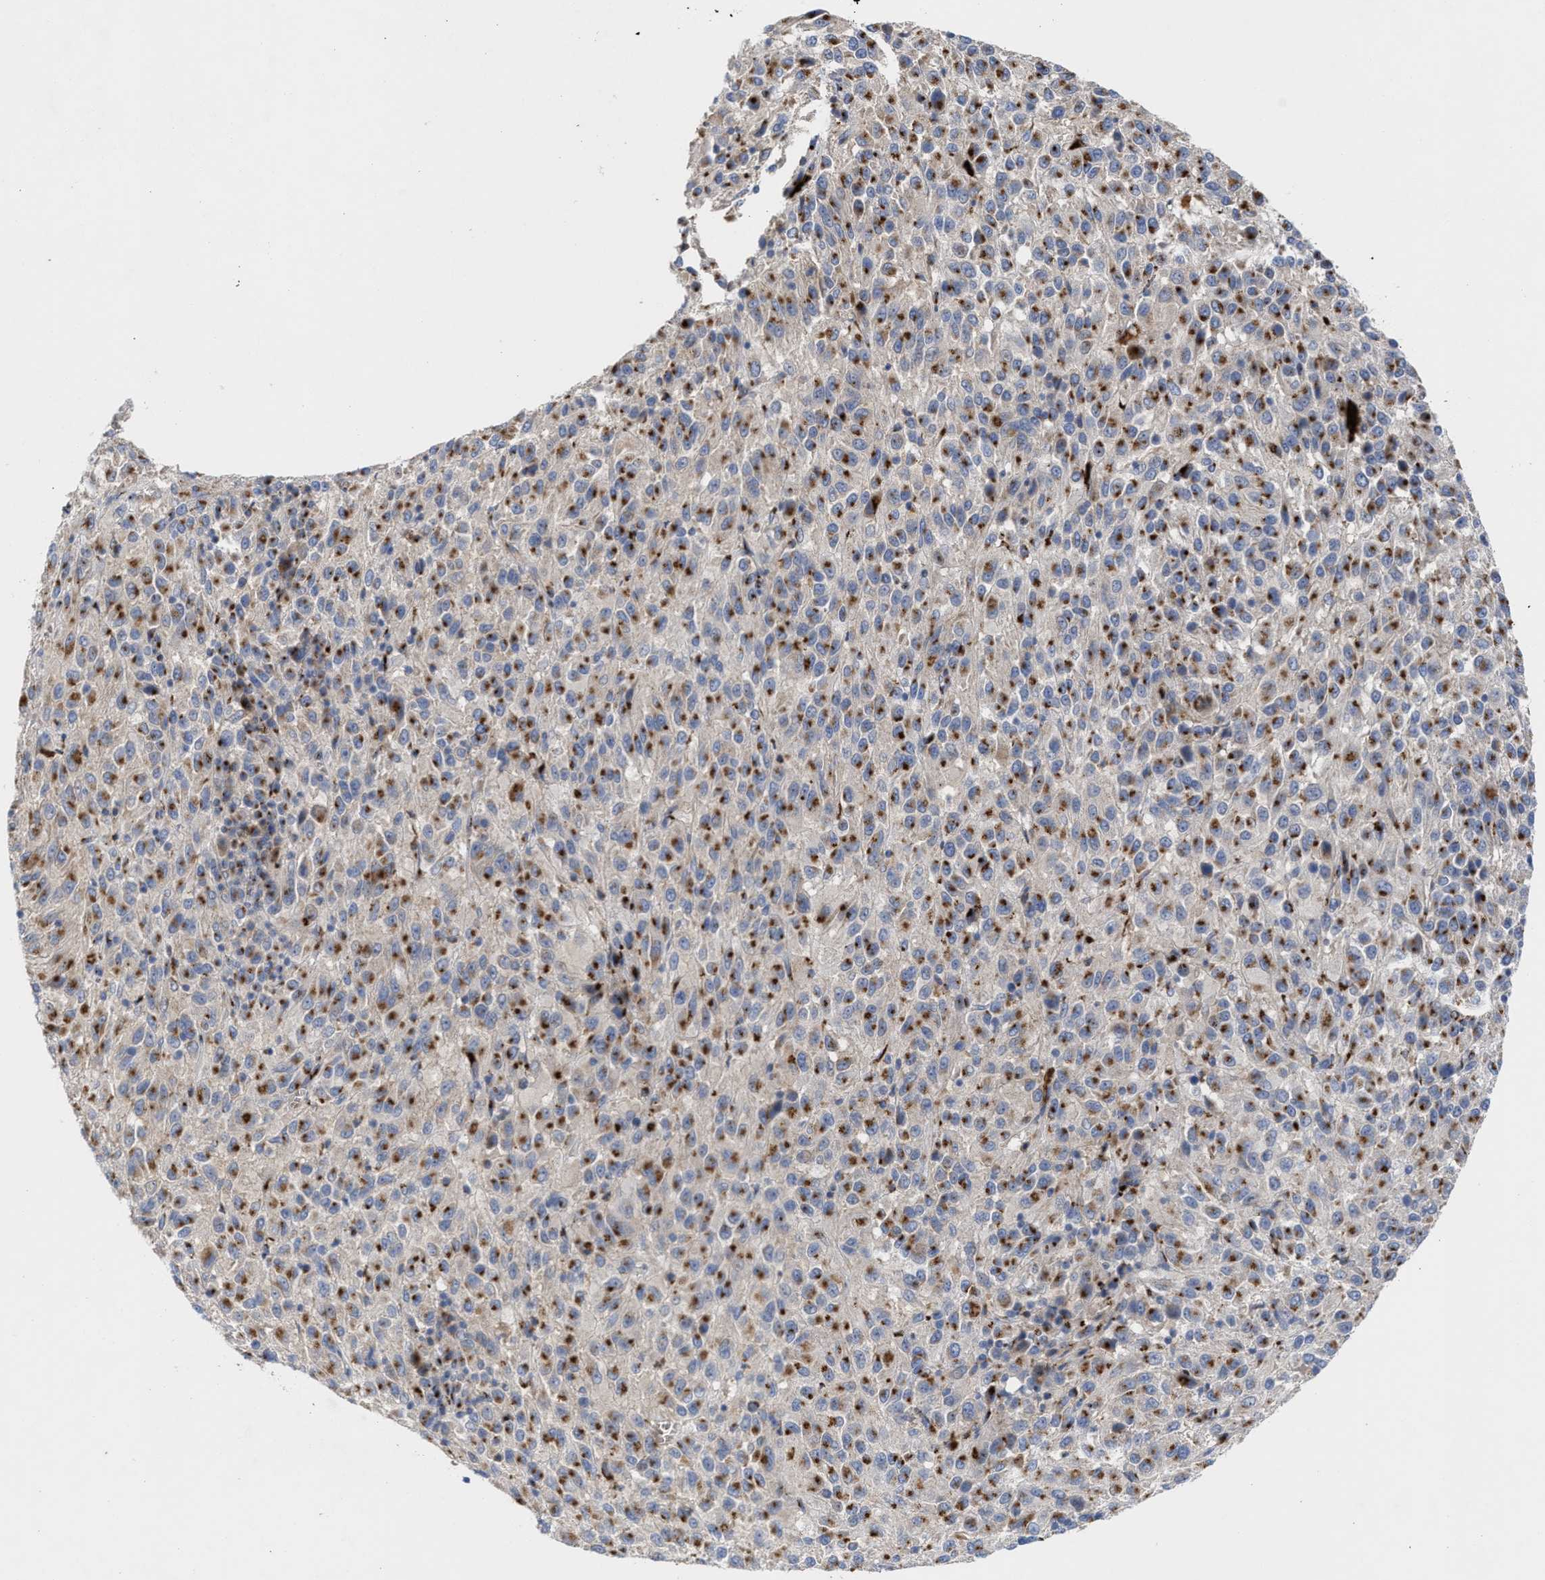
{"staining": {"intensity": "strong", "quantity": ">75%", "location": "cytoplasmic/membranous"}, "tissue": "melanoma", "cell_type": "Tumor cells", "image_type": "cancer", "snomed": [{"axis": "morphology", "description": "Malignant melanoma, Metastatic site"}, {"axis": "topography", "description": "Lung"}], "caption": "Strong cytoplasmic/membranous expression for a protein is seen in about >75% of tumor cells of melanoma using immunohistochemistry.", "gene": "CCL2", "patient": {"sex": "male", "age": 64}}